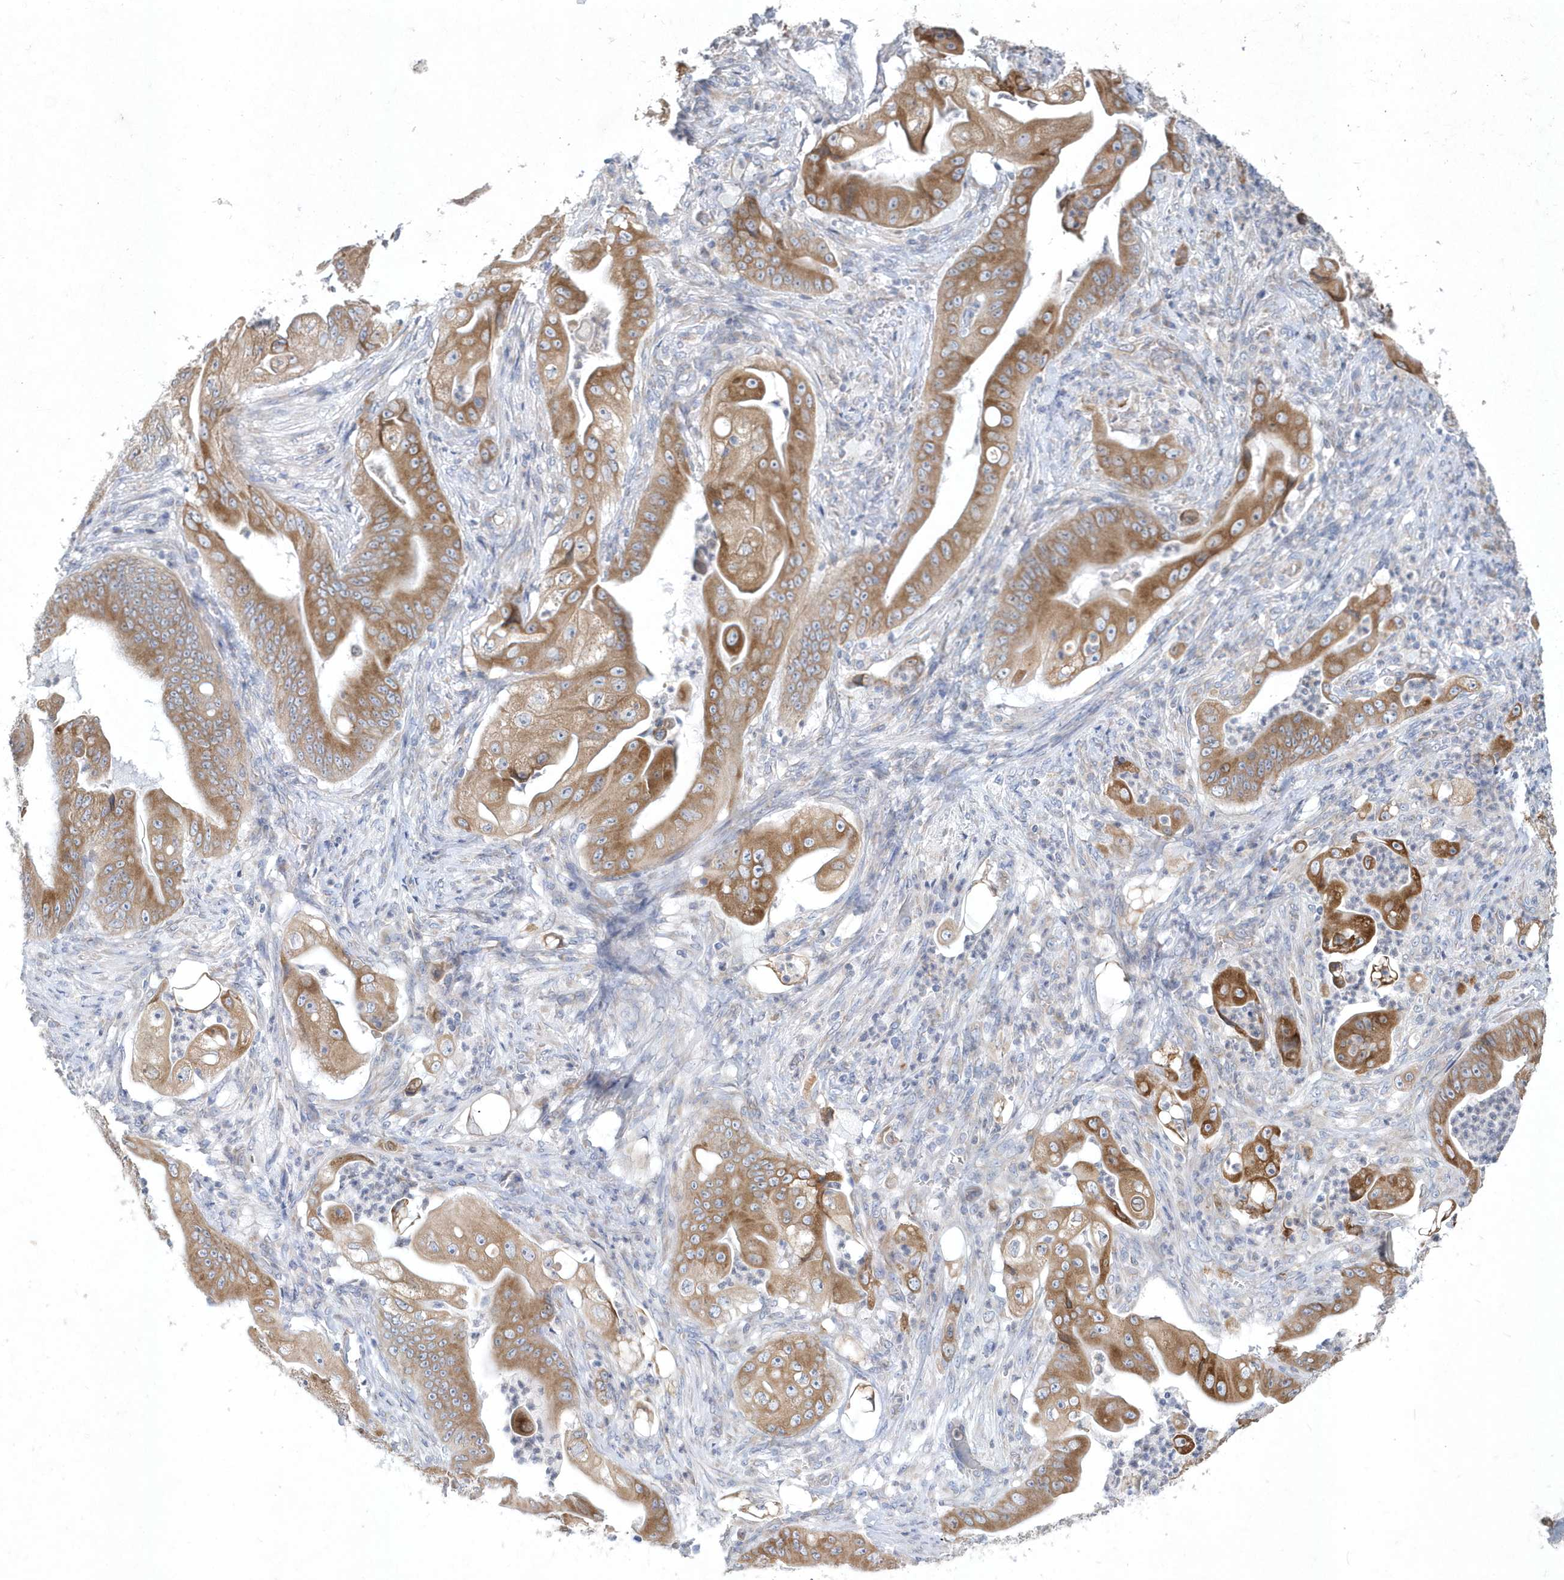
{"staining": {"intensity": "moderate", "quantity": ">75%", "location": "cytoplasmic/membranous"}, "tissue": "stomach cancer", "cell_type": "Tumor cells", "image_type": "cancer", "snomed": [{"axis": "morphology", "description": "Adenocarcinoma, NOS"}, {"axis": "topography", "description": "Stomach"}], "caption": "Stomach cancer (adenocarcinoma) was stained to show a protein in brown. There is medium levels of moderate cytoplasmic/membranous positivity in about >75% of tumor cells. (Stains: DAB in brown, nuclei in blue, Microscopy: brightfield microscopy at high magnification).", "gene": "DGAT1", "patient": {"sex": "female", "age": 73}}